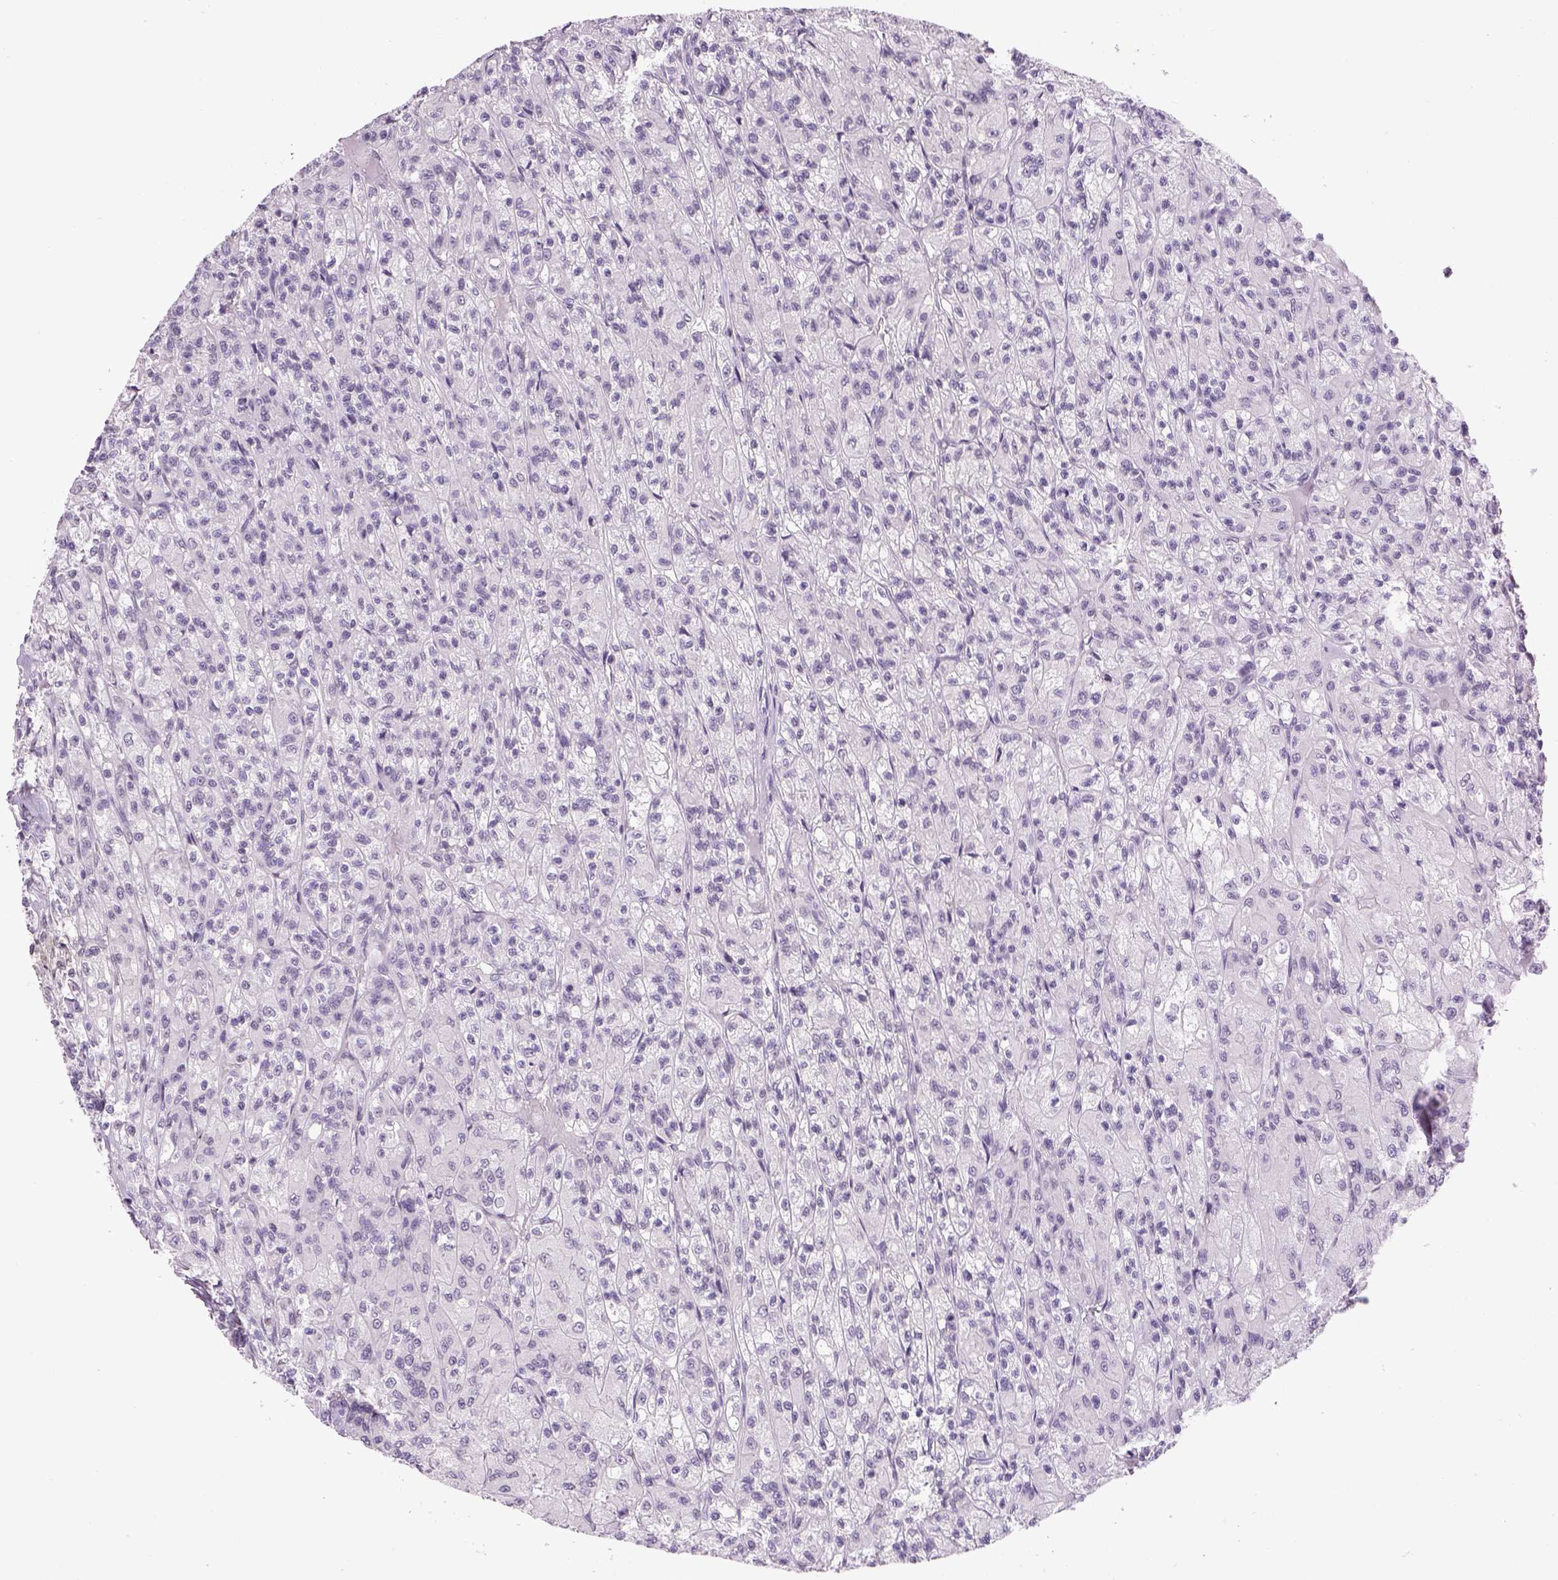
{"staining": {"intensity": "negative", "quantity": "none", "location": "none"}, "tissue": "renal cancer", "cell_type": "Tumor cells", "image_type": "cancer", "snomed": [{"axis": "morphology", "description": "Adenocarcinoma, NOS"}, {"axis": "topography", "description": "Kidney"}], "caption": "DAB (3,3'-diaminobenzidine) immunohistochemical staining of human renal adenocarcinoma reveals no significant expression in tumor cells.", "gene": "PRRT1", "patient": {"sex": "female", "age": 70}}